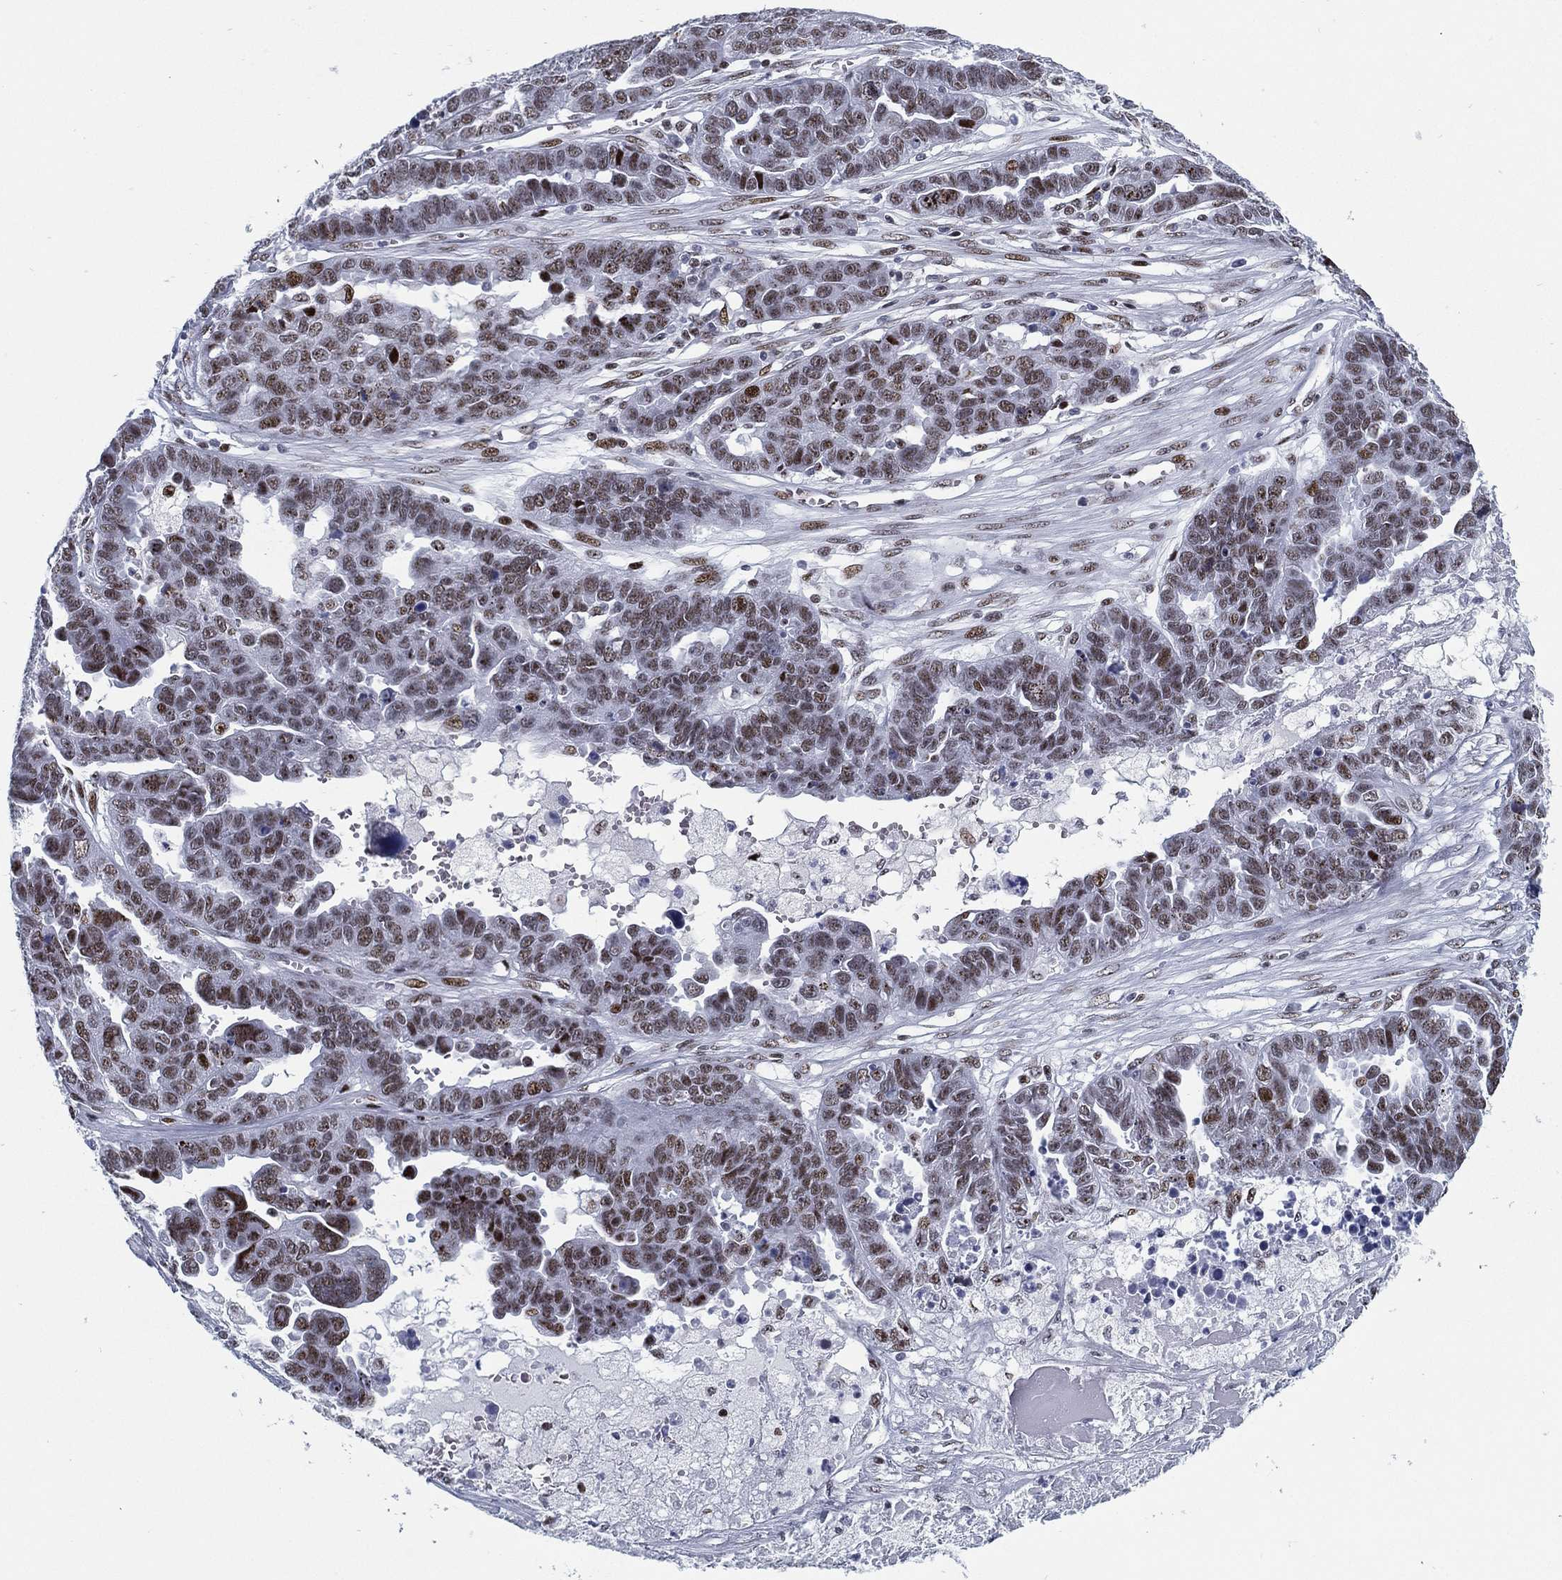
{"staining": {"intensity": "moderate", "quantity": ">75%", "location": "nuclear"}, "tissue": "ovarian cancer", "cell_type": "Tumor cells", "image_type": "cancer", "snomed": [{"axis": "morphology", "description": "Cystadenocarcinoma, serous, NOS"}, {"axis": "topography", "description": "Ovary"}], "caption": "Serous cystadenocarcinoma (ovarian) was stained to show a protein in brown. There is medium levels of moderate nuclear positivity in approximately >75% of tumor cells.", "gene": "CYB561D2", "patient": {"sex": "female", "age": 87}}